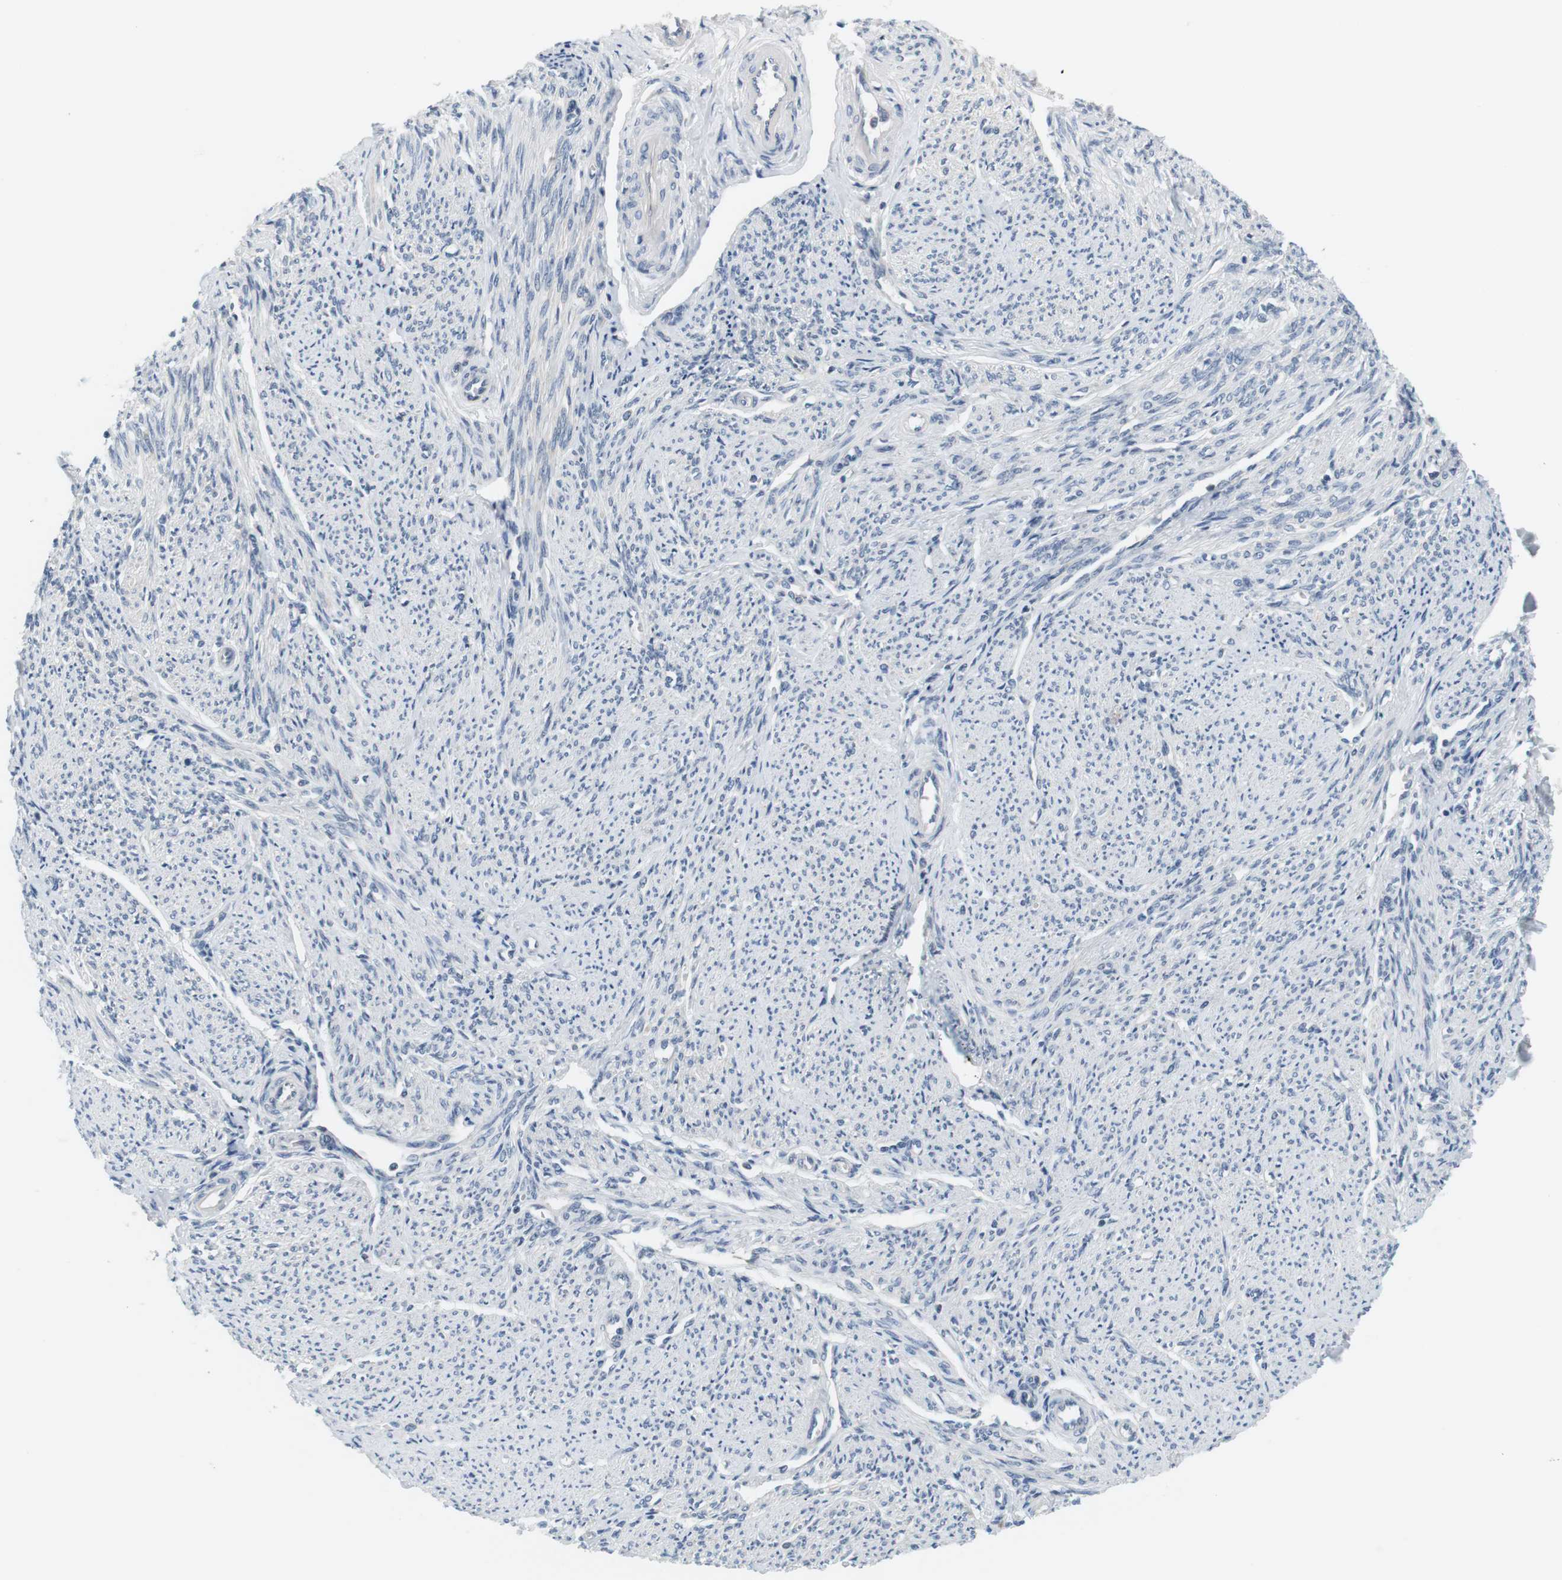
{"staining": {"intensity": "negative", "quantity": "none", "location": "none"}, "tissue": "smooth muscle", "cell_type": "Smooth muscle cells", "image_type": "normal", "snomed": [{"axis": "morphology", "description": "Normal tissue, NOS"}, {"axis": "topography", "description": "Smooth muscle"}], "caption": "A high-resolution image shows immunohistochemistry (IHC) staining of benign smooth muscle, which exhibits no significant staining in smooth muscle cells.", "gene": "WNT7A", "patient": {"sex": "female", "age": 65}}